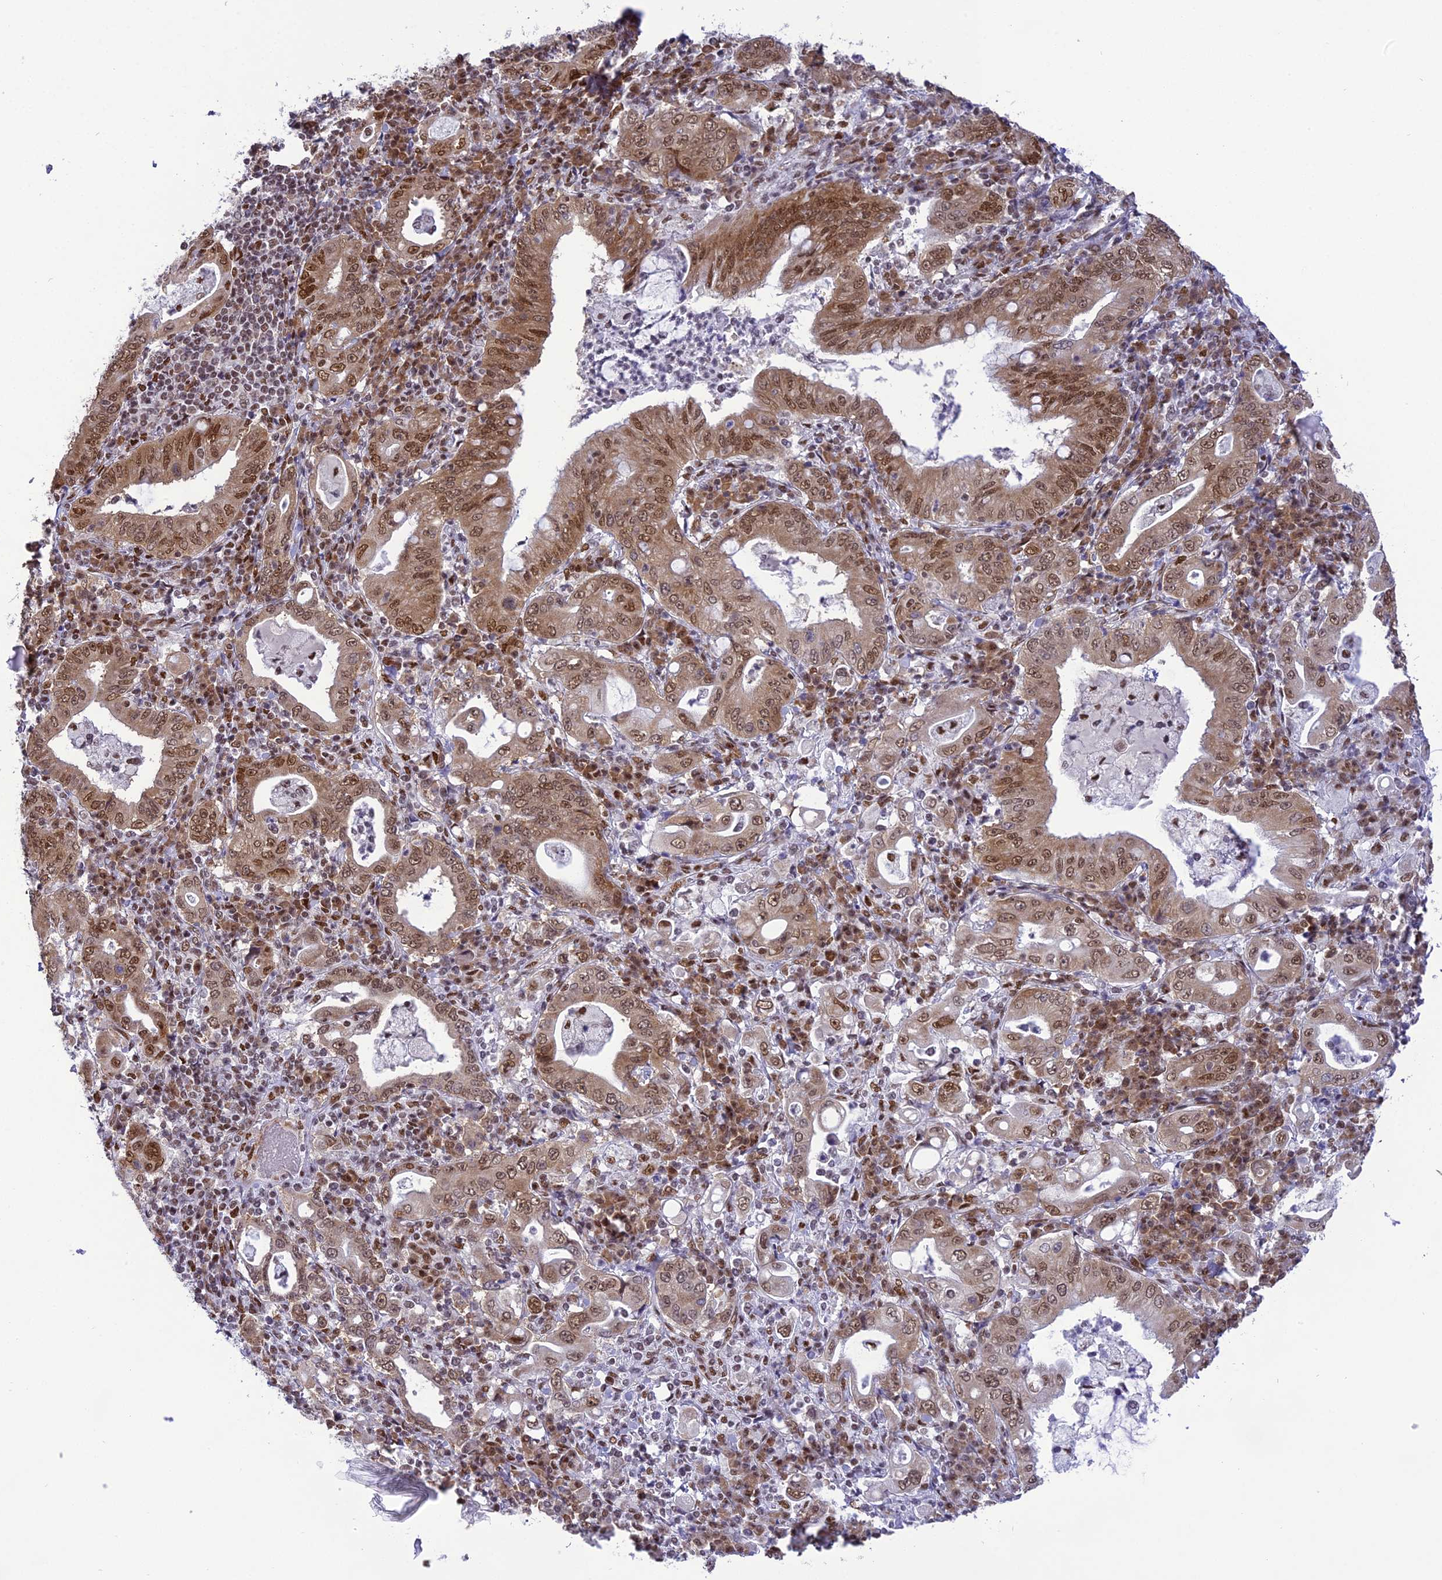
{"staining": {"intensity": "moderate", "quantity": ">75%", "location": "cytoplasmic/membranous,nuclear"}, "tissue": "stomach cancer", "cell_type": "Tumor cells", "image_type": "cancer", "snomed": [{"axis": "morphology", "description": "Normal tissue, NOS"}, {"axis": "morphology", "description": "Adenocarcinoma, NOS"}, {"axis": "topography", "description": "Esophagus"}, {"axis": "topography", "description": "Stomach, upper"}, {"axis": "topography", "description": "Peripheral nerve tissue"}], "caption": "Immunohistochemistry (DAB (3,3'-diaminobenzidine)) staining of adenocarcinoma (stomach) exhibits moderate cytoplasmic/membranous and nuclear protein positivity in approximately >75% of tumor cells.", "gene": "DDX1", "patient": {"sex": "male", "age": 62}}